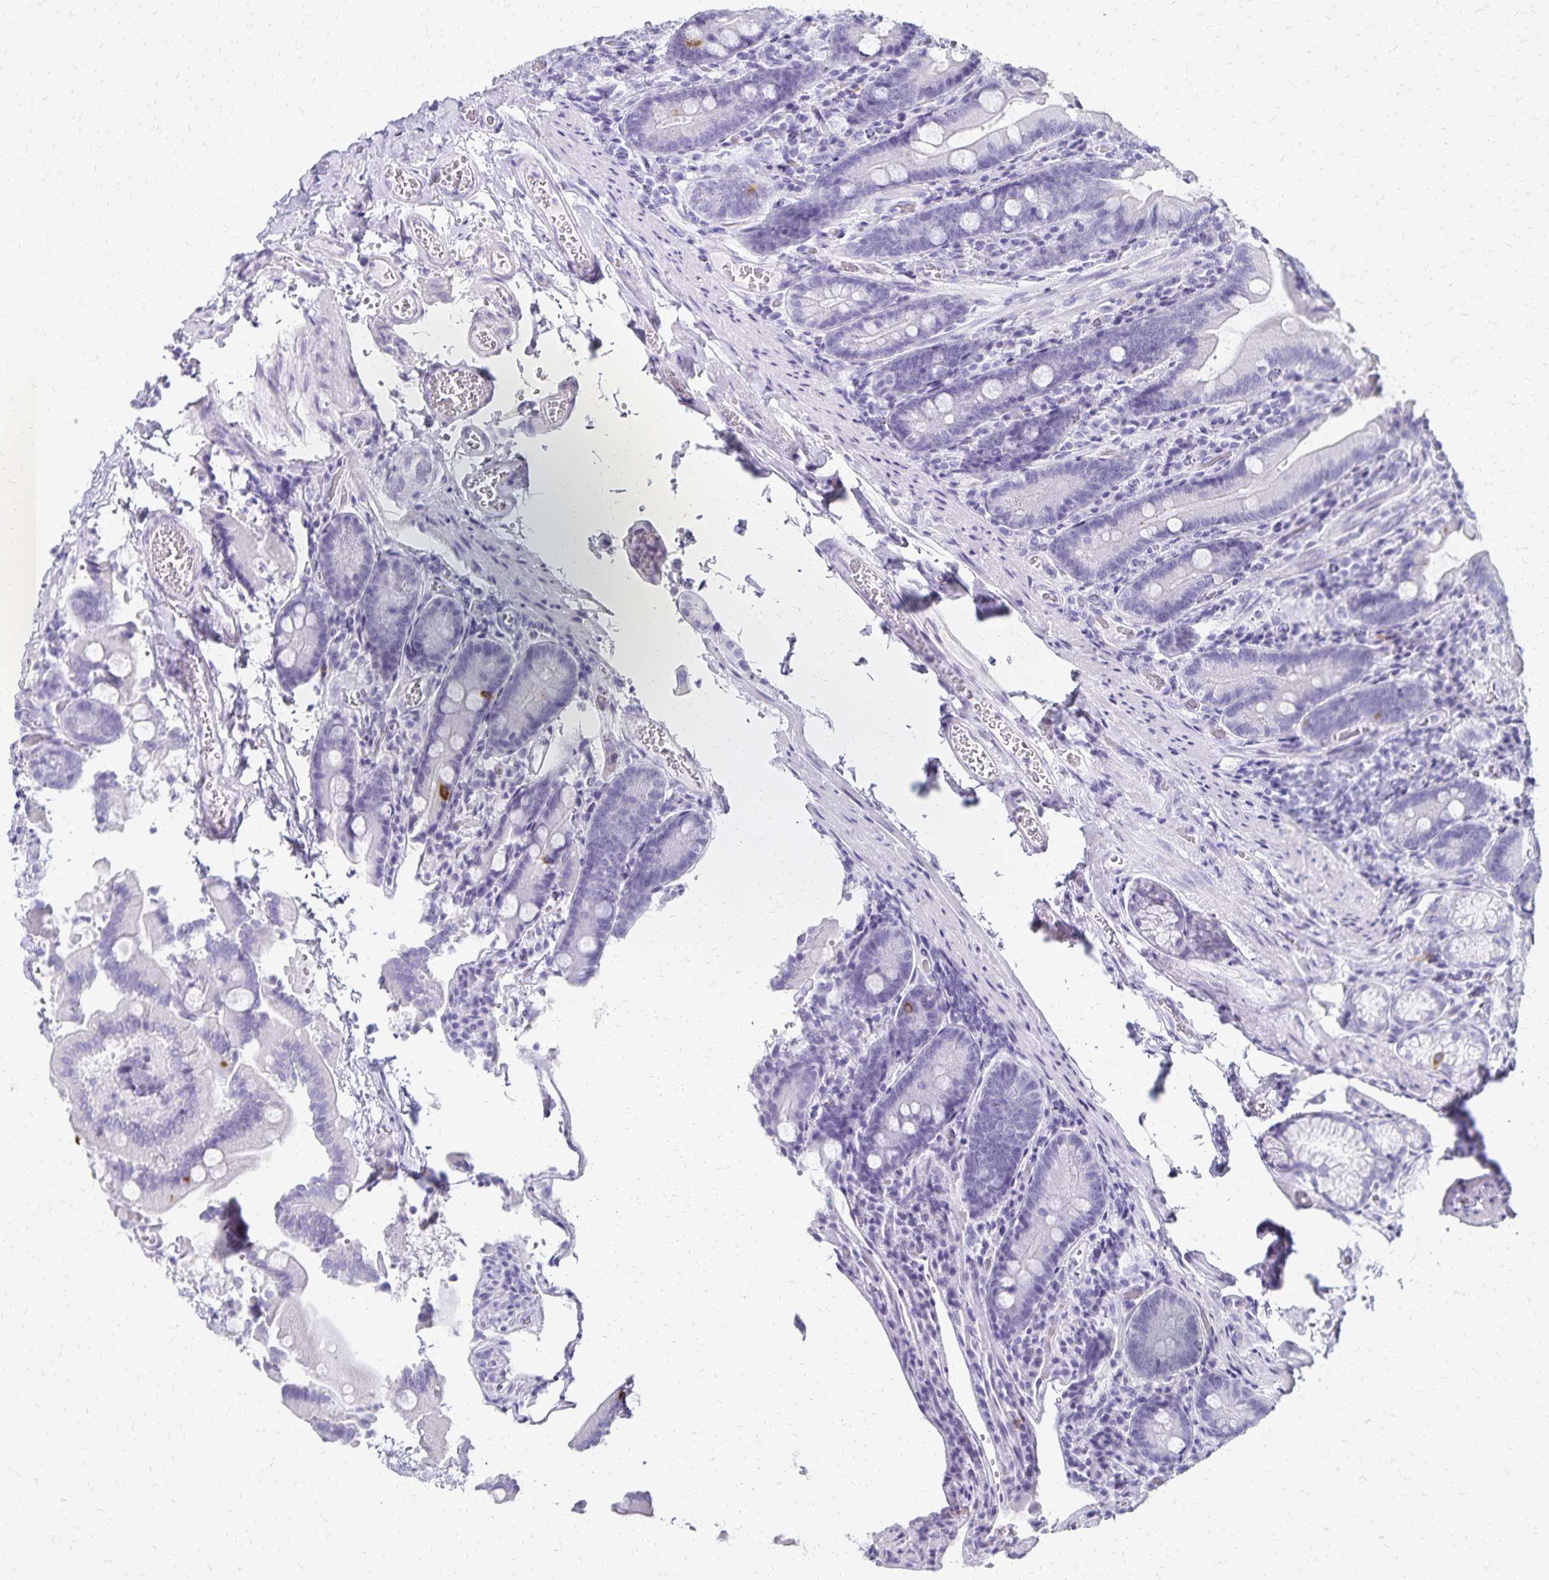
{"staining": {"intensity": "strong", "quantity": "<25%", "location": "cytoplasmic/membranous"}, "tissue": "duodenum", "cell_type": "Glandular cells", "image_type": "normal", "snomed": [{"axis": "morphology", "description": "Normal tissue, NOS"}, {"axis": "topography", "description": "Duodenum"}], "caption": "This is a micrograph of IHC staining of benign duodenum, which shows strong positivity in the cytoplasmic/membranous of glandular cells.", "gene": "GIP", "patient": {"sex": "female", "age": 62}}